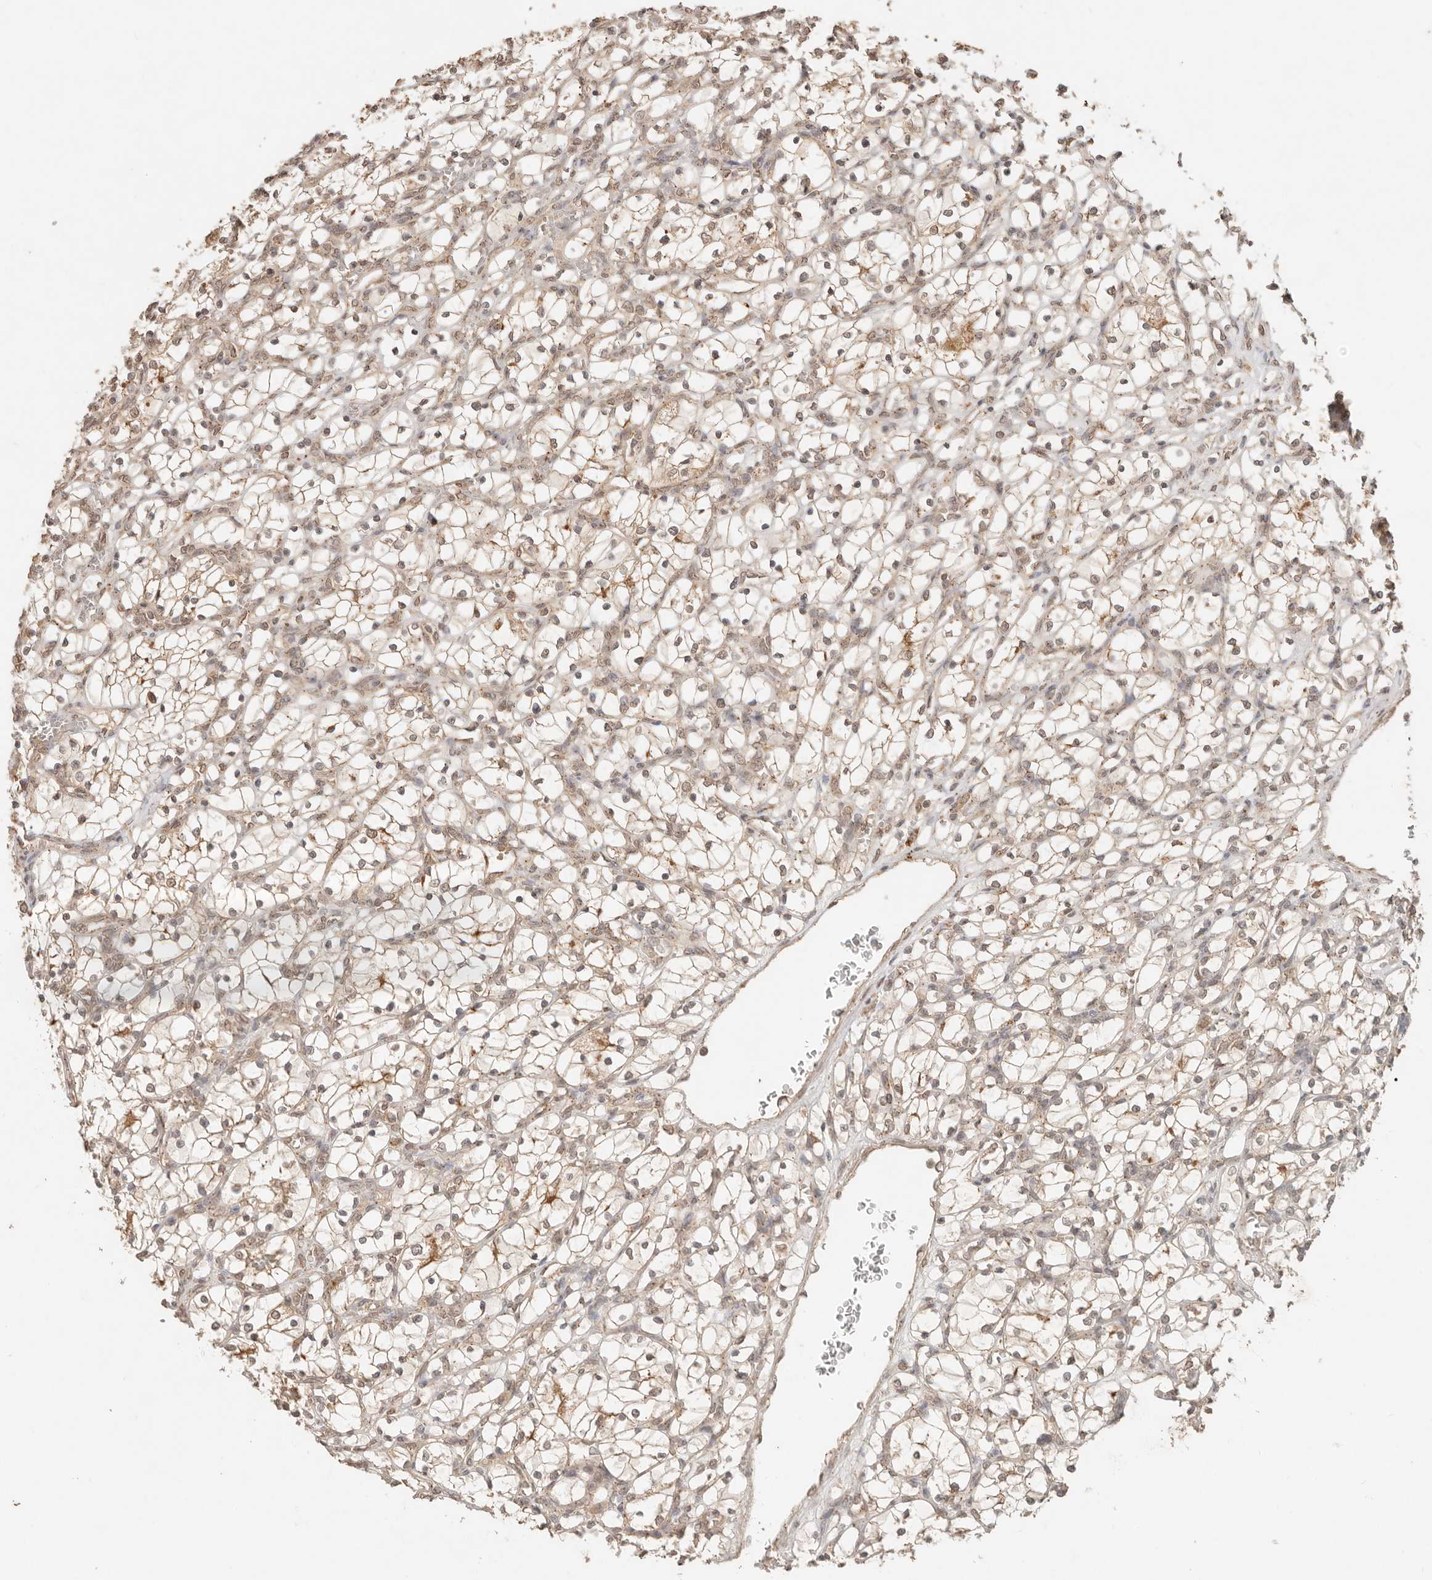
{"staining": {"intensity": "weak", "quantity": "<25%", "location": "cytoplasmic/membranous"}, "tissue": "renal cancer", "cell_type": "Tumor cells", "image_type": "cancer", "snomed": [{"axis": "morphology", "description": "Adenocarcinoma, NOS"}, {"axis": "topography", "description": "Kidney"}], "caption": "High power microscopy micrograph of an immunohistochemistry (IHC) histopathology image of adenocarcinoma (renal), revealing no significant staining in tumor cells. Brightfield microscopy of immunohistochemistry (IHC) stained with DAB (3,3'-diaminobenzidine) (brown) and hematoxylin (blue), captured at high magnification.", "gene": "LMO4", "patient": {"sex": "female", "age": 69}}